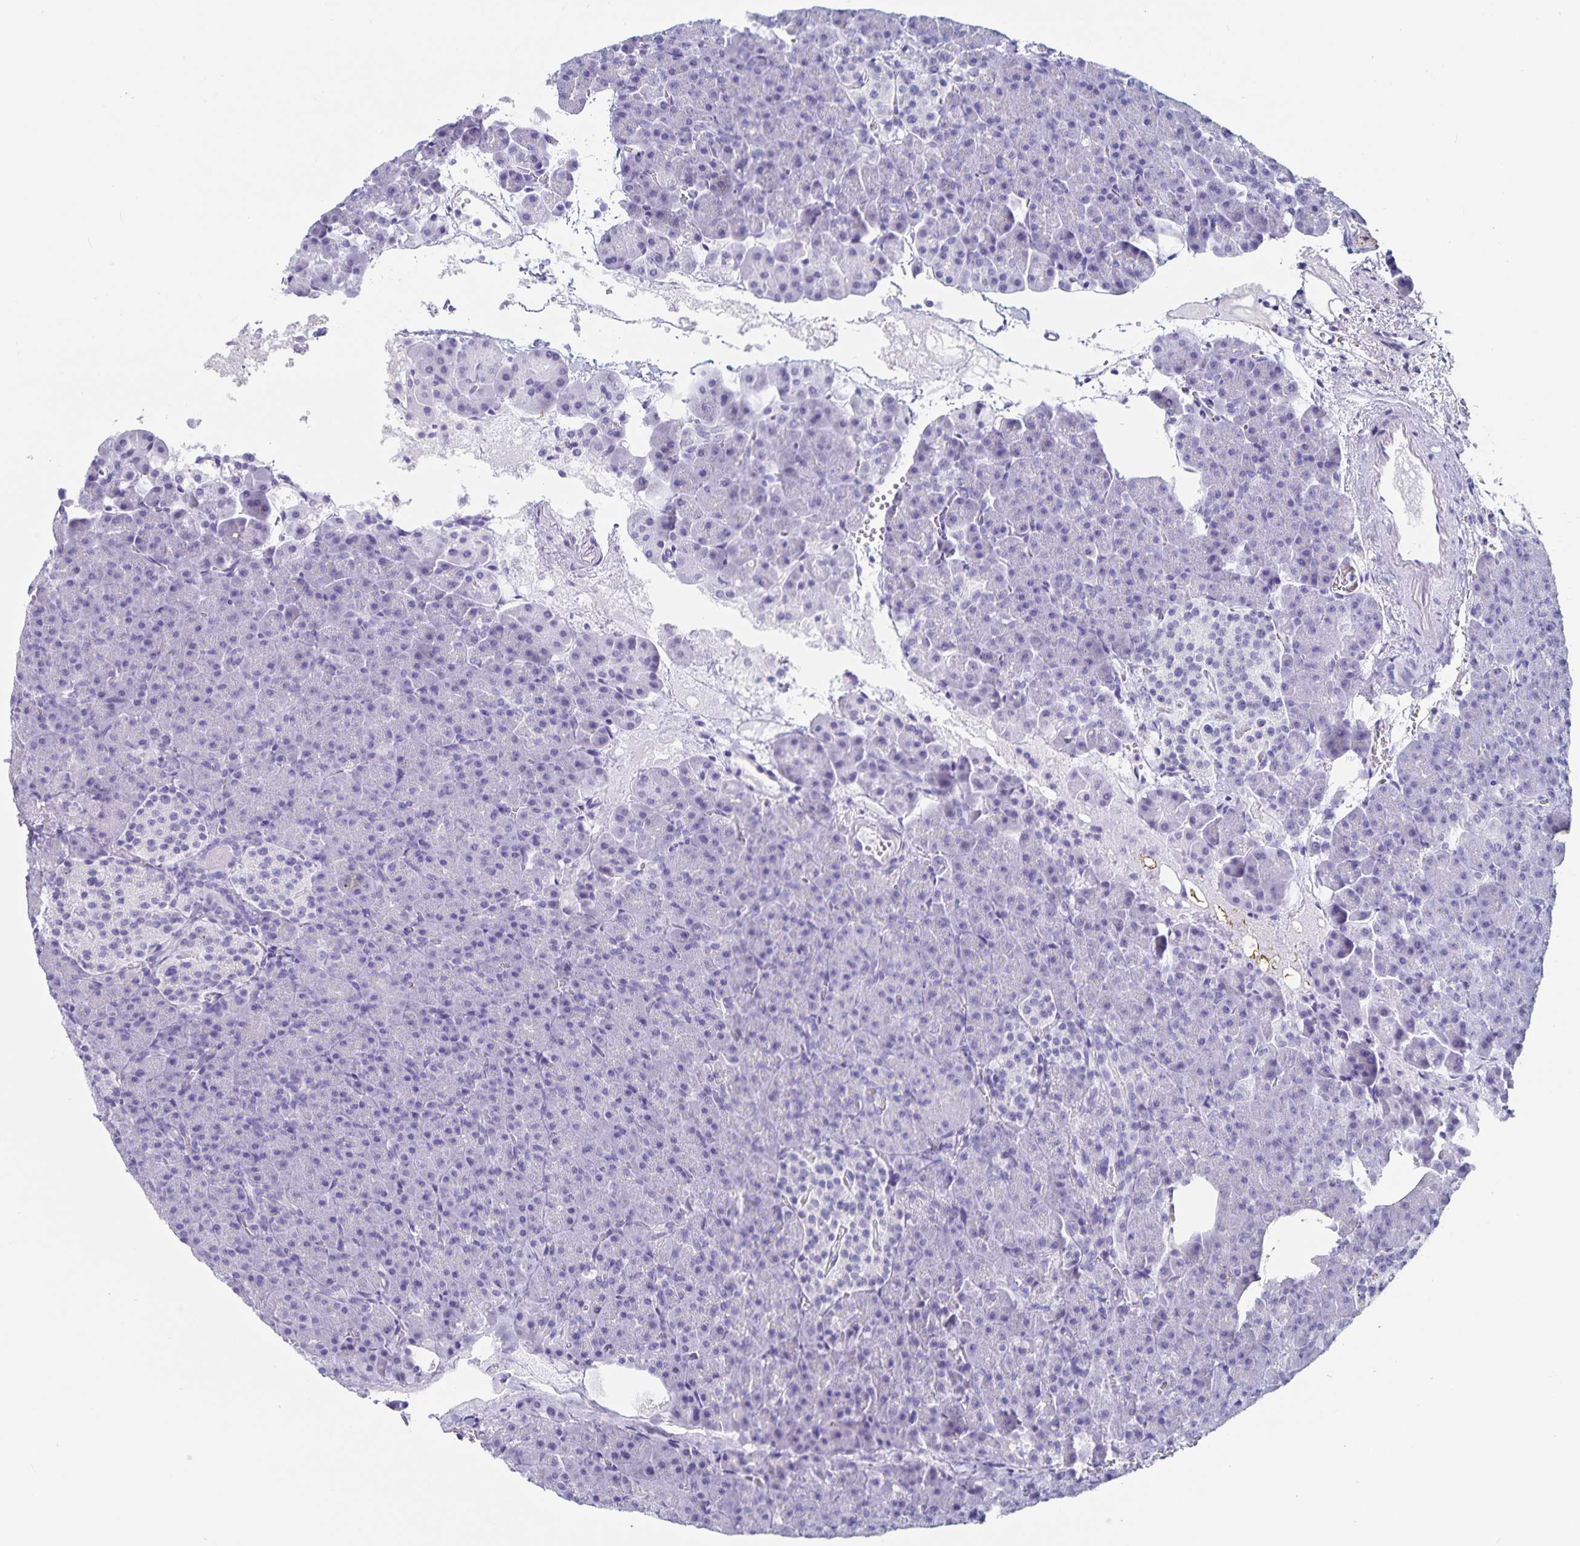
{"staining": {"intensity": "negative", "quantity": "none", "location": "none"}, "tissue": "pancreas", "cell_type": "Exocrine glandular cells", "image_type": "normal", "snomed": [{"axis": "morphology", "description": "Normal tissue, NOS"}, {"axis": "topography", "description": "Pancreas"}], "caption": "Exocrine glandular cells show no significant expression in benign pancreas.", "gene": "C19orf73", "patient": {"sex": "female", "age": 74}}